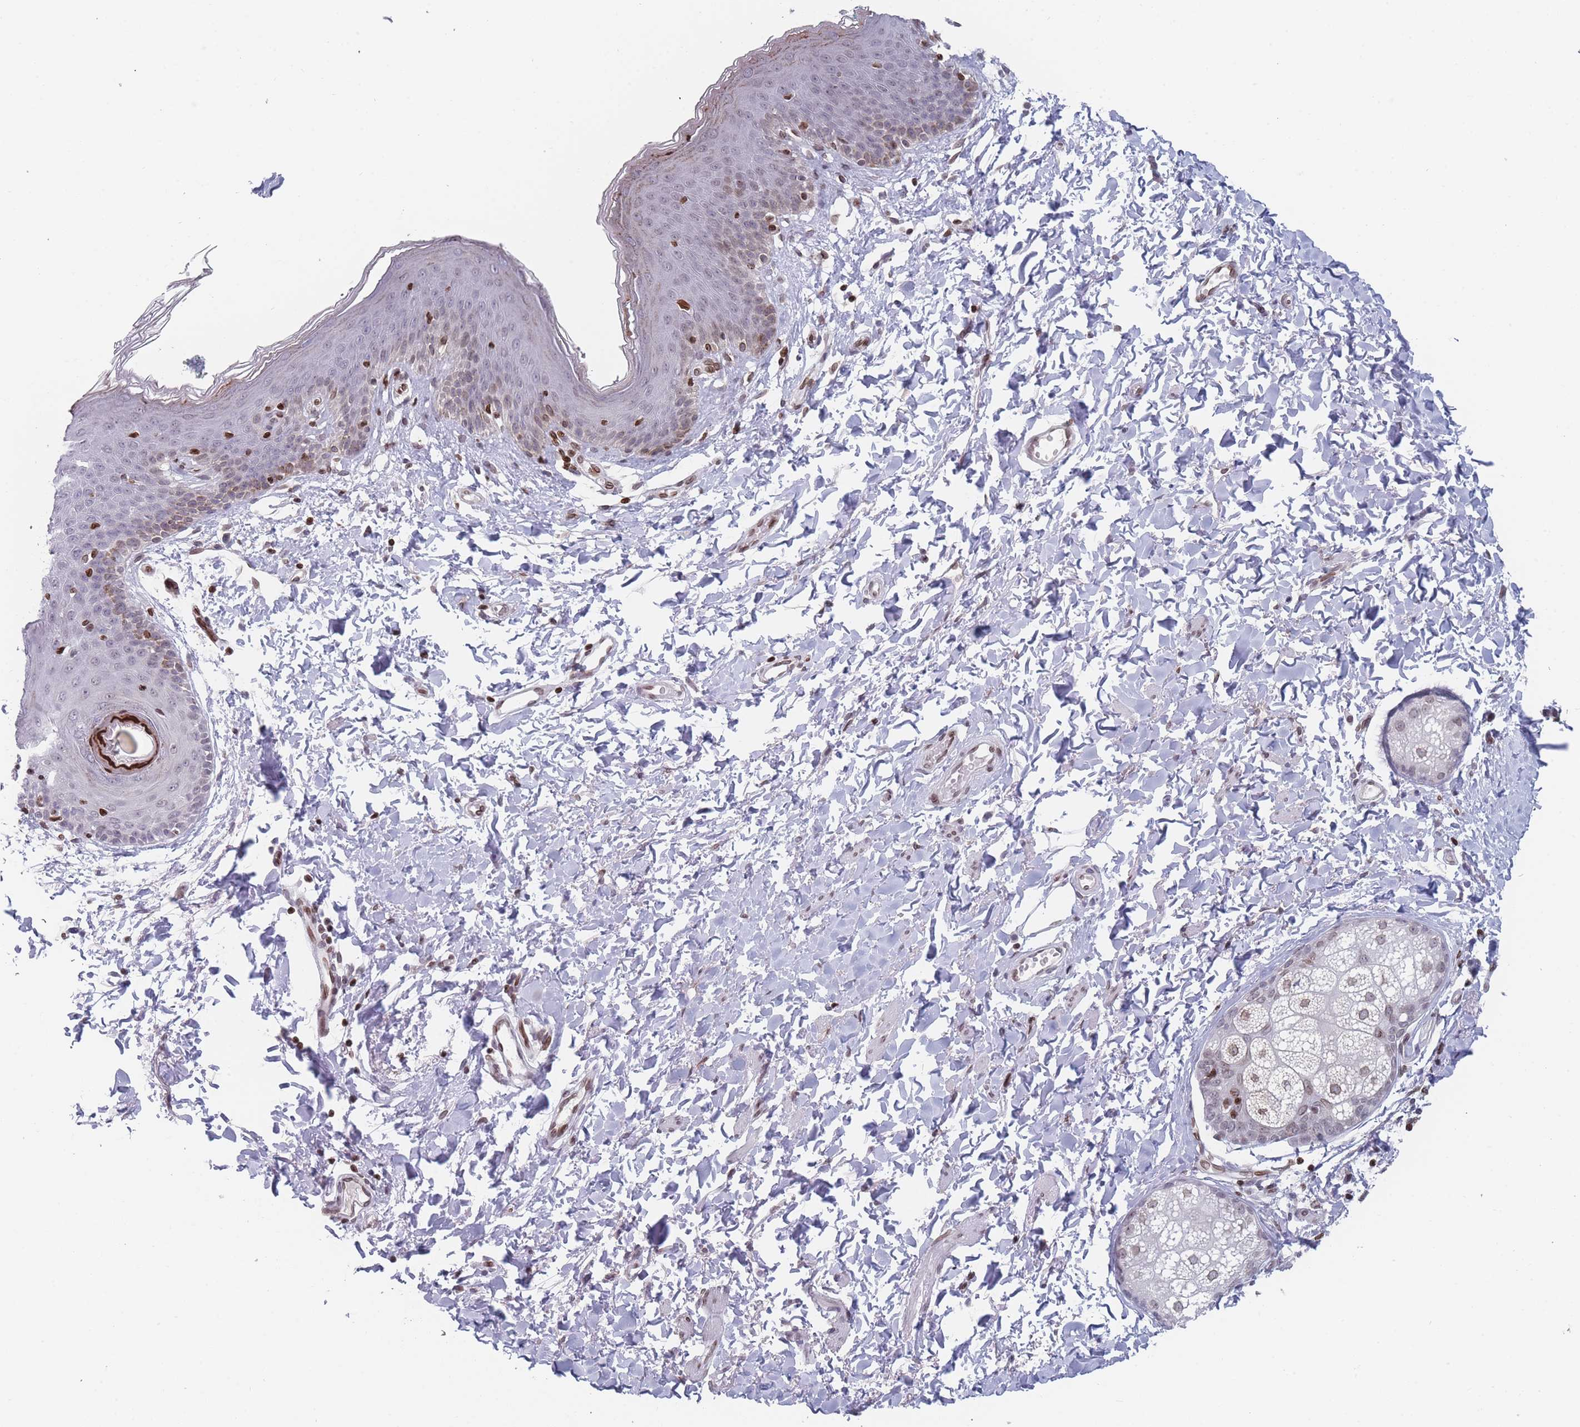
{"staining": {"intensity": "moderate", "quantity": "25%-75%", "location": "cytoplasmic/membranous,nuclear"}, "tissue": "skin", "cell_type": "Epidermal cells", "image_type": "normal", "snomed": [{"axis": "morphology", "description": "Normal tissue, NOS"}, {"axis": "topography", "description": "Vulva"}], "caption": "Unremarkable skin demonstrates moderate cytoplasmic/membranous,nuclear positivity in about 25%-75% of epidermal cells (Stains: DAB (3,3'-diaminobenzidine) in brown, nuclei in blue, Microscopy: brightfield microscopy at high magnification)..", "gene": "ZBTB1", "patient": {"sex": "female", "age": 66}}